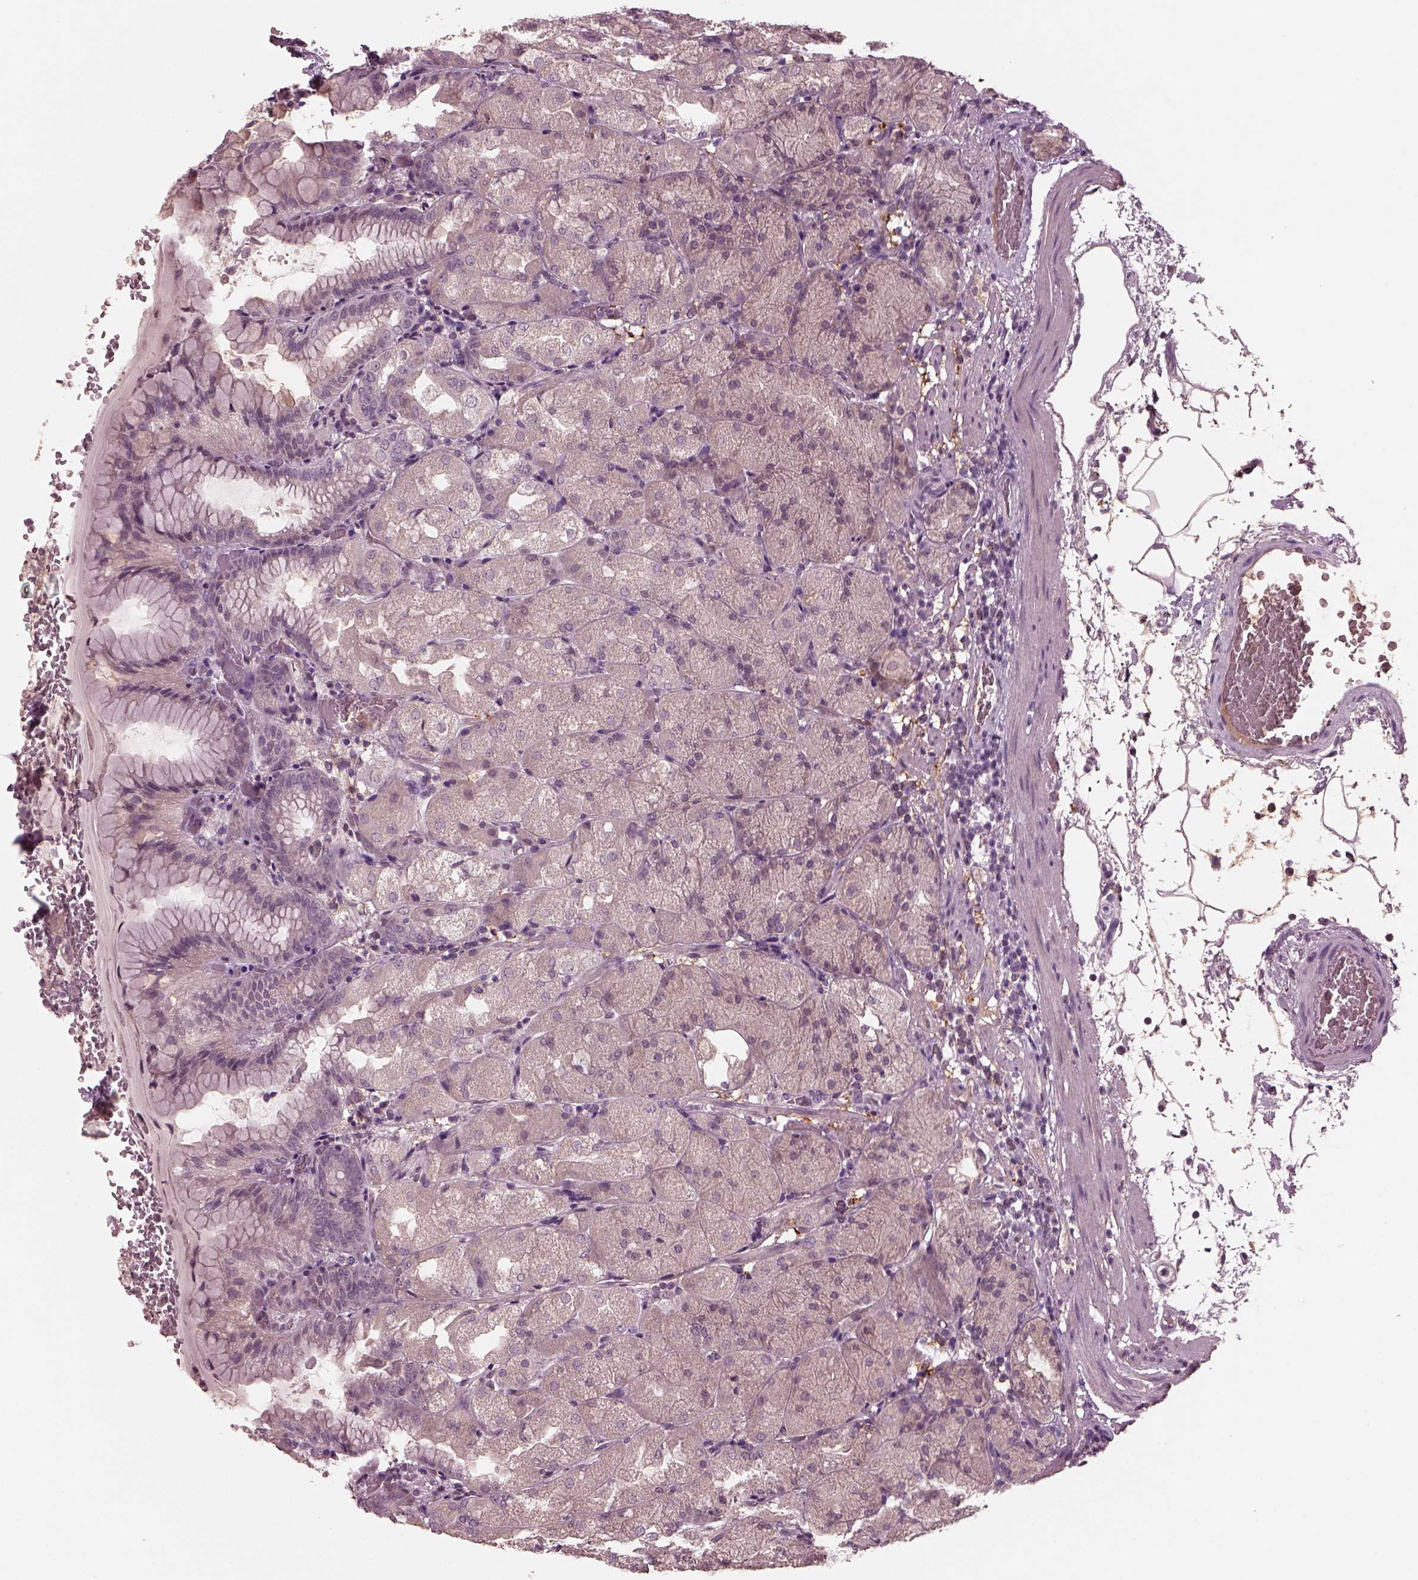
{"staining": {"intensity": "negative", "quantity": "none", "location": "none"}, "tissue": "stomach", "cell_type": "Glandular cells", "image_type": "normal", "snomed": [{"axis": "morphology", "description": "Normal tissue, NOS"}, {"axis": "topography", "description": "Stomach, upper"}, {"axis": "topography", "description": "Stomach"}, {"axis": "topography", "description": "Stomach, lower"}], "caption": "High magnification brightfield microscopy of normal stomach stained with DAB (brown) and counterstained with hematoxylin (blue): glandular cells show no significant positivity. (DAB (3,3'-diaminobenzidine) IHC with hematoxylin counter stain).", "gene": "PORCN", "patient": {"sex": "male", "age": 62}}